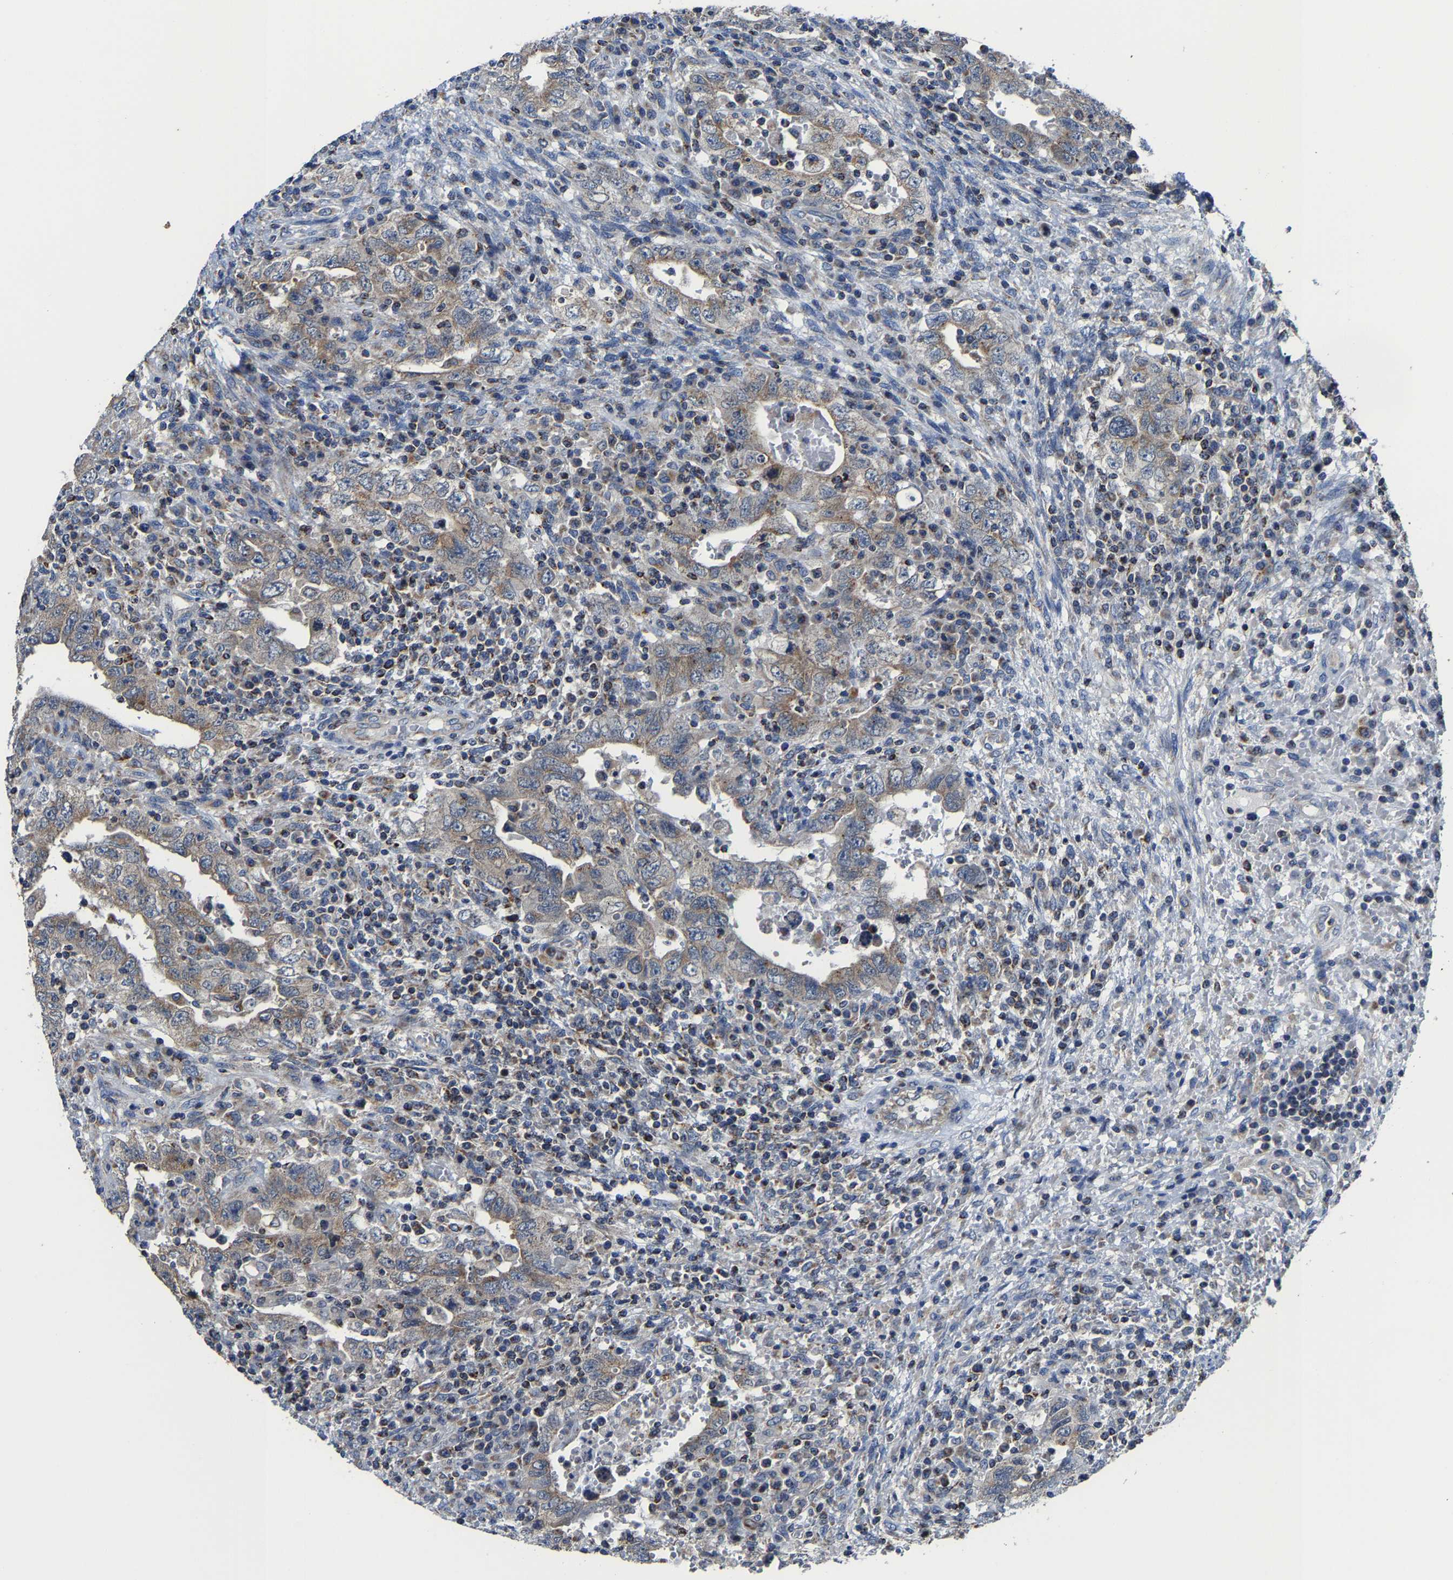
{"staining": {"intensity": "weak", "quantity": ">75%", "location": "cytoplasmic/membranous"}, "tissue": "testis cancer", "cell_type": "Tumor cells", "image_type": "cancer", "snomed": [{"axis": "morphology", "description": "Carcinoma, Embryonal, NOS"}, {"axis": "topography", "description": "Testis"}], "caption": "This photomicrograph reveals immunohistochemistry staining of testis embryonal carcinoma, with low weak cytoplasmic/membranous positivity in approximately >75% of tumor cells.", "gene": "AGK", "patient": {"sex": "male", "age": 26}}